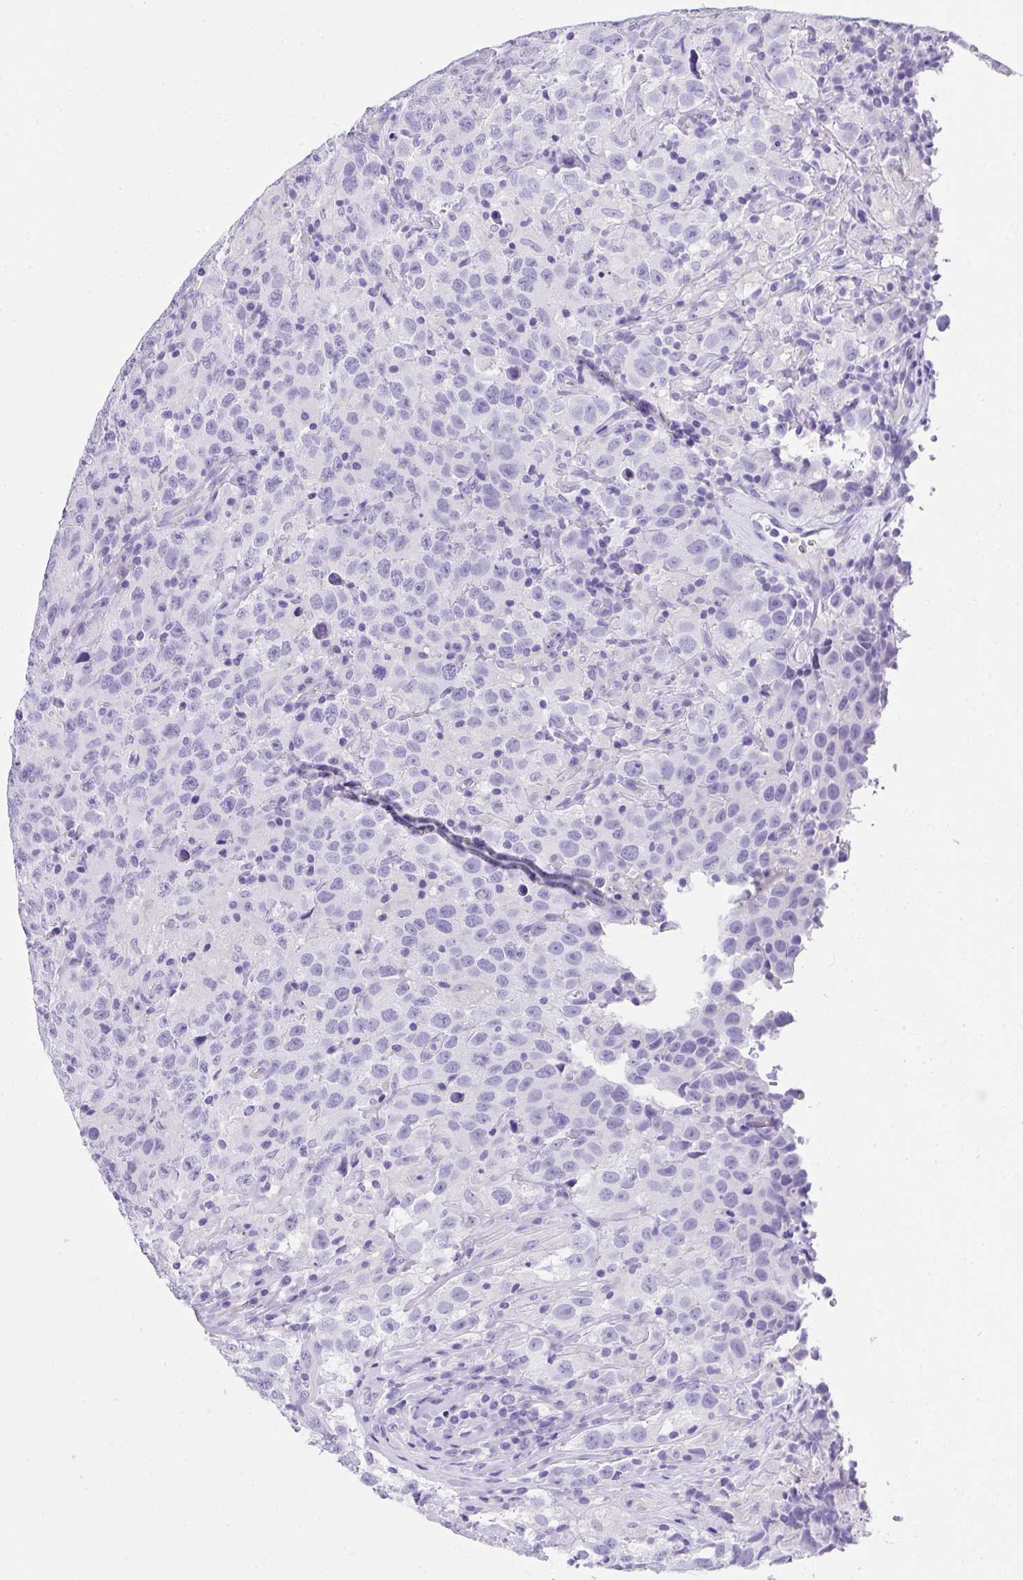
{"staining": {"intensity": "negative", "quantity": "none", "location": "none"}, "tissue": "testis cancer", "cell_type": "Tumor cells", "image_type": "cancer", "snomed": [{"axis": "morphology", "description": "Seminoma, NOS"}, {"axis": "topography", "description": "Testis"}], "caption": "Tumor cells show no significant protein staining in testis cancer (seminoma).", "gene": "AVIL", "patient": {"sex": "male", "age": 41}}